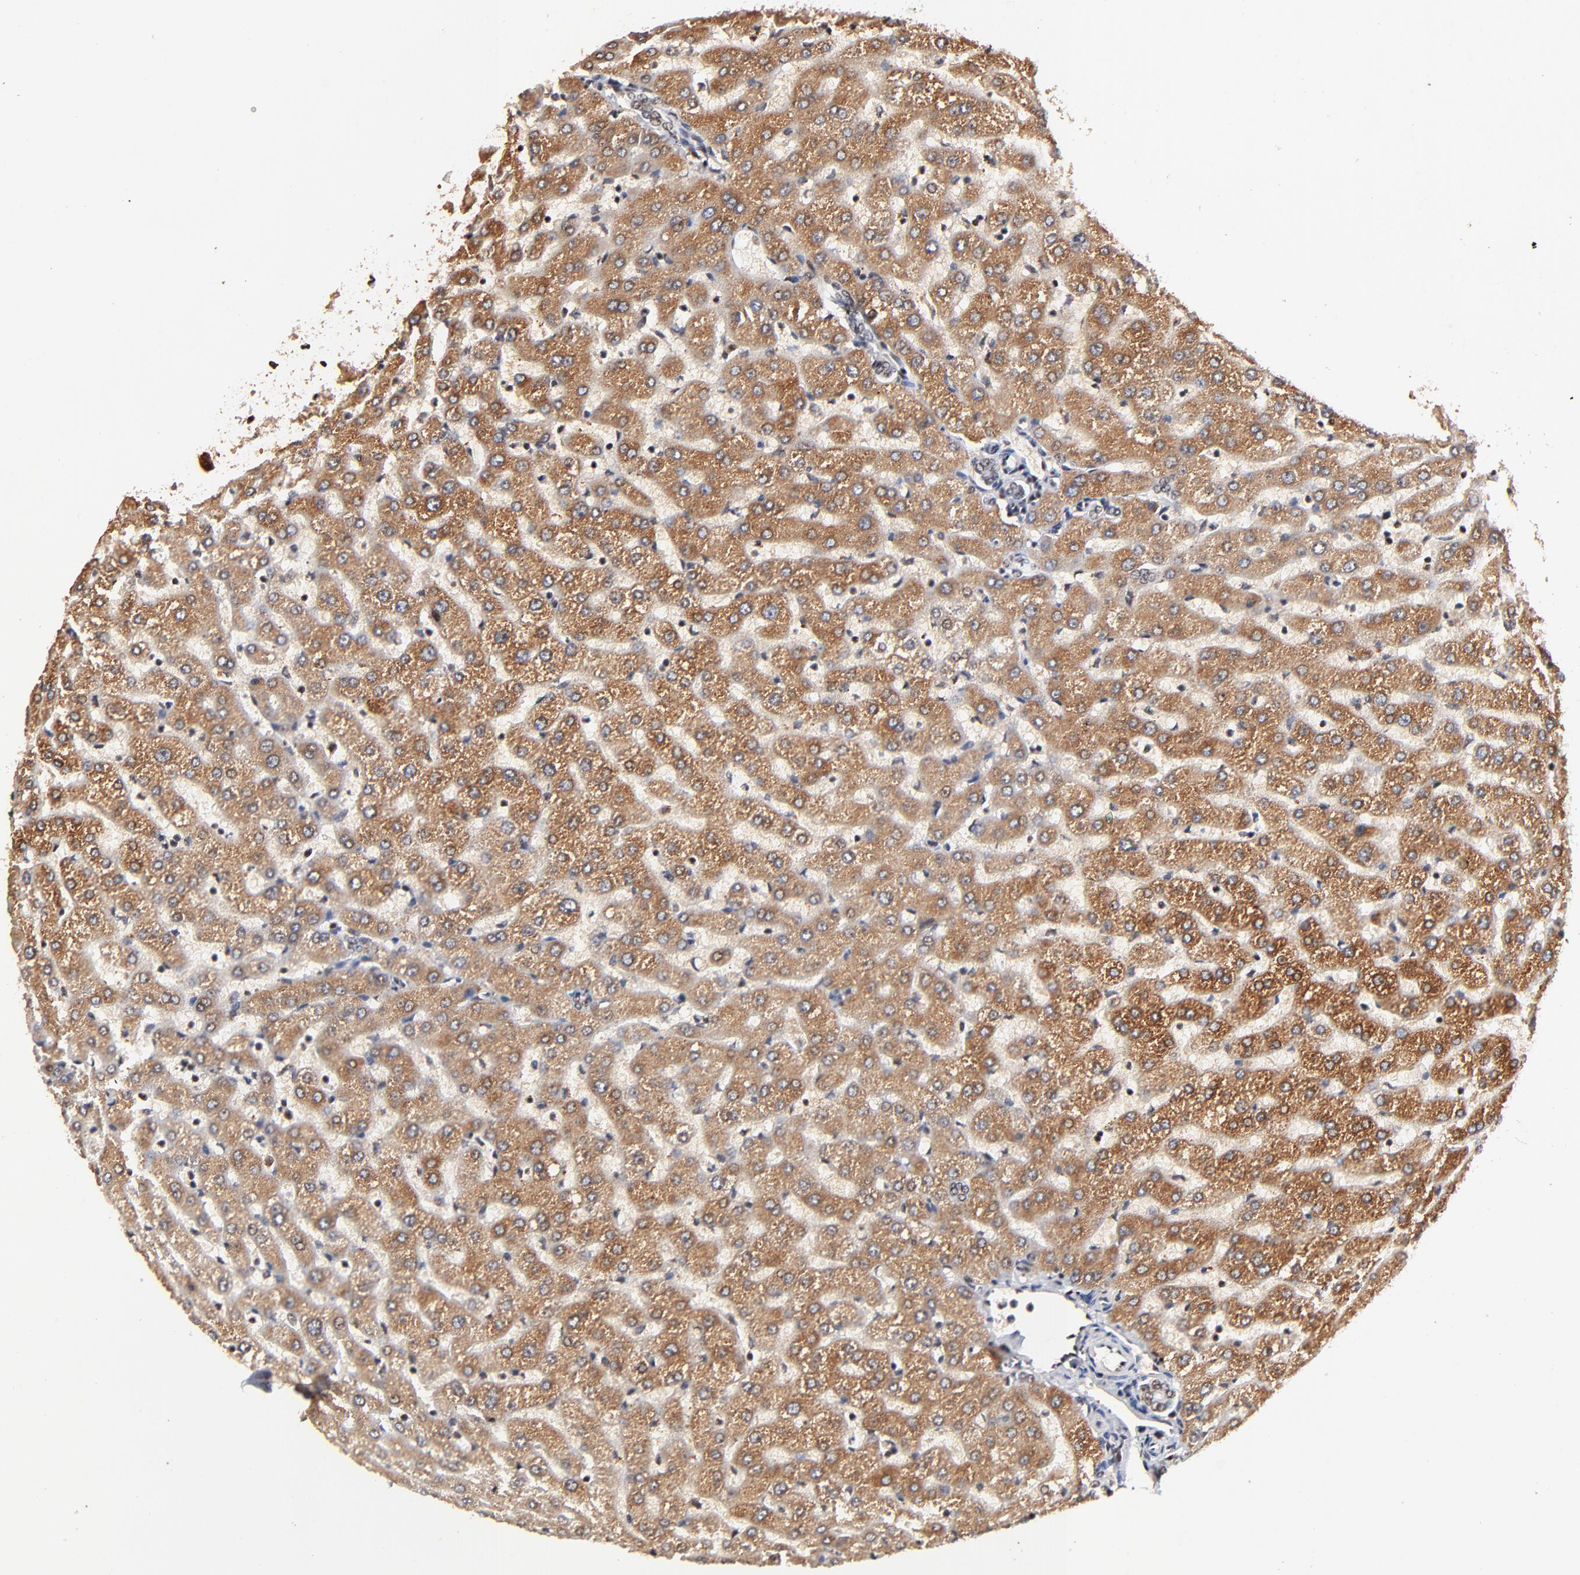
{"staining": {"intensity": "weak", "quantity": ">75%", "location": "nuclear"}, "tissue": "liver", "cell_type": "Cholangiocytes", "image_type": "normal", "snomed": [{"axis": "morphology", "description": "Normal tissue, NOS"}, {"axis": "morphology", "description": "Fibrosis, NOS"}, {"axis": "topography", "description": "Liver"}], "caption": "Cholangiocytes exhibit low levels of weak nuclear expression in approximately >75% of cells in benign human liver. (DAB IHC with brightfield microscopy, high magnification).", "gene": "MED12", "patient": {"sex": "female", "age": 29}}